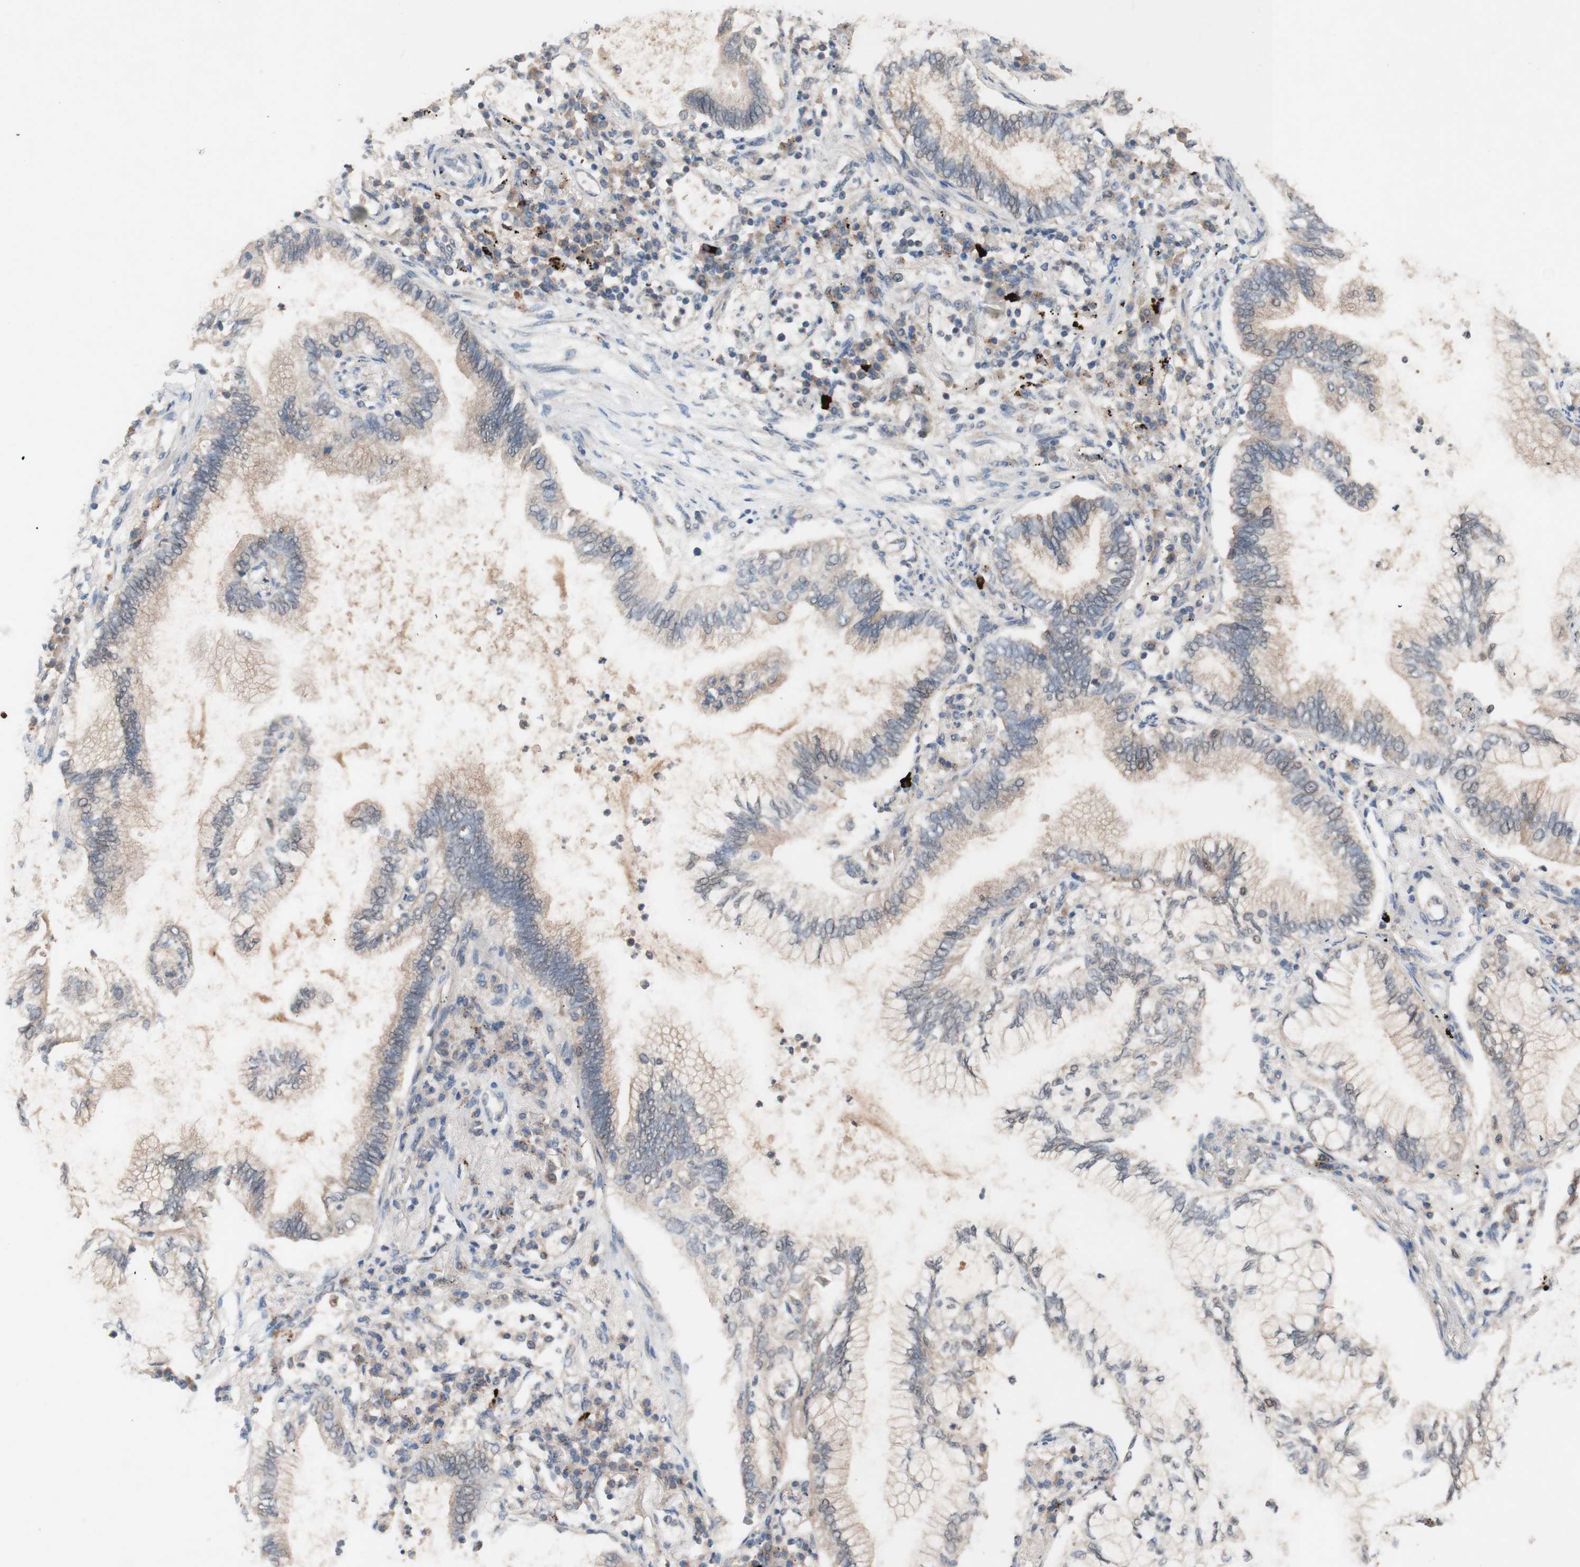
{"staining": {"intensity": "weak", "quantity": "25%-75%", "location": "cytoplasmic/membranous"}, "tissue": "lung cancer", "cell_type": "Tumor cells", "image_type": "cancer", "snomed": [{"axis": "morphology", "description": "Normal tissue, NOS"}, {"axis": "morphology", "description": "Adenocarcinoma, NOS"}, {"axis": "topography", "description": "Bronchus"}, {"axis": "topography", "description": "Lung"}], "caption": "Immunohistochemistry (IHC) of lung cancer (adenocarcinoma) exhibits low levels of weak cytoplasmic/membranous positivity in about 25%-75% of tumor cells.", "gene": "PEX2", "patient": {"sex": "female", "age": 70}}